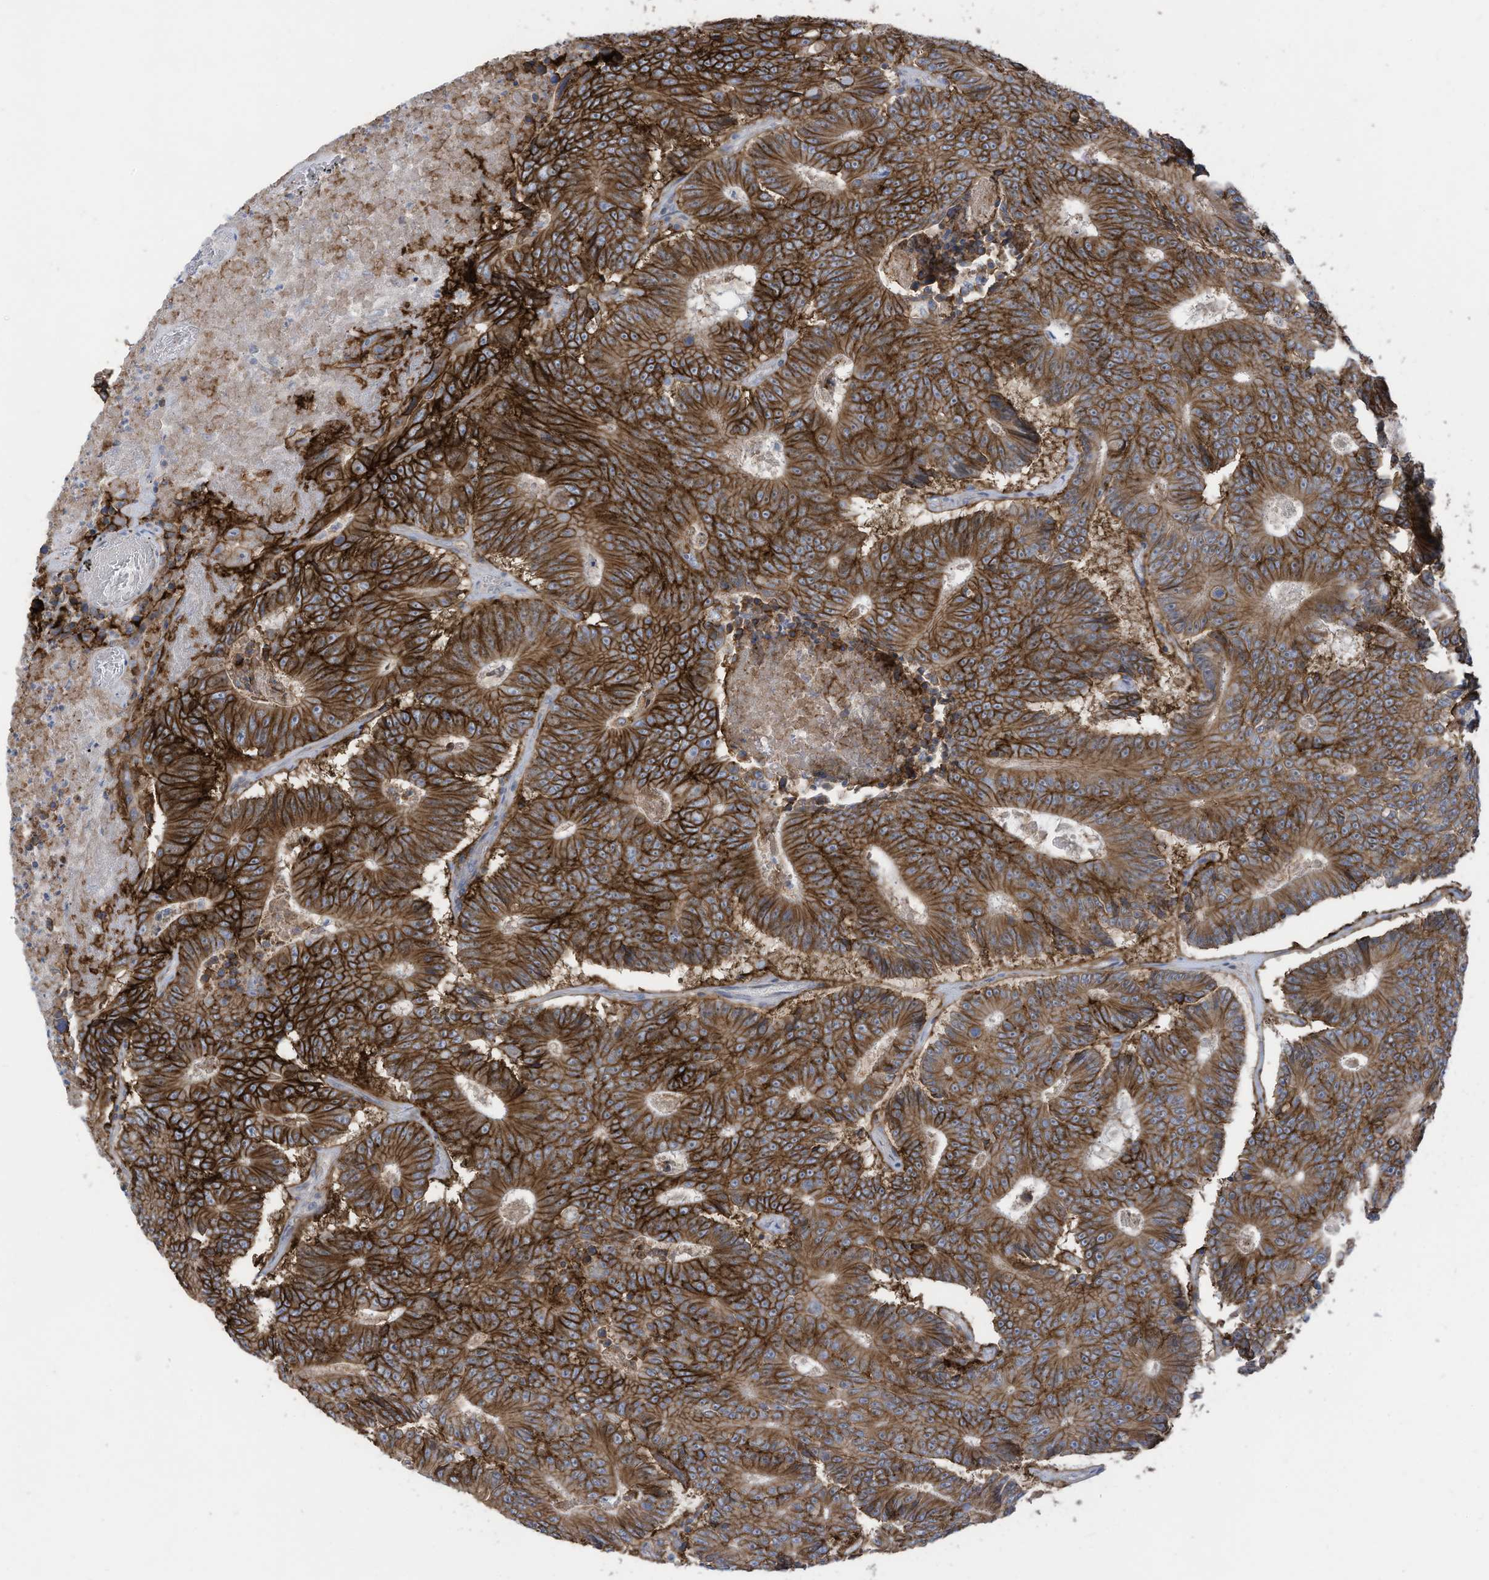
{"staining": {"intensity": "strong", "quantity": ">75%", "location": "cytoplasmic/membranous"}, "tissue": "colorectal cancer", "cell_type": "Tumor cells", "image_type": "cancer", "snomed": [{"axis": "morphology", "description": "Adenocarcinoma, NOS"}, {"axis": "topography", "description": "Colon"}], "caption": "Immunohistochemistry (IHC) (DAB) staining of colorectal cancer (adenocarcinoma) shows strong cytoplasmic/membranous protein expression in approximately >75% of tumor cells.", "gene": "SLC1A5", "patient": {"sex": "male", "age": 83}}